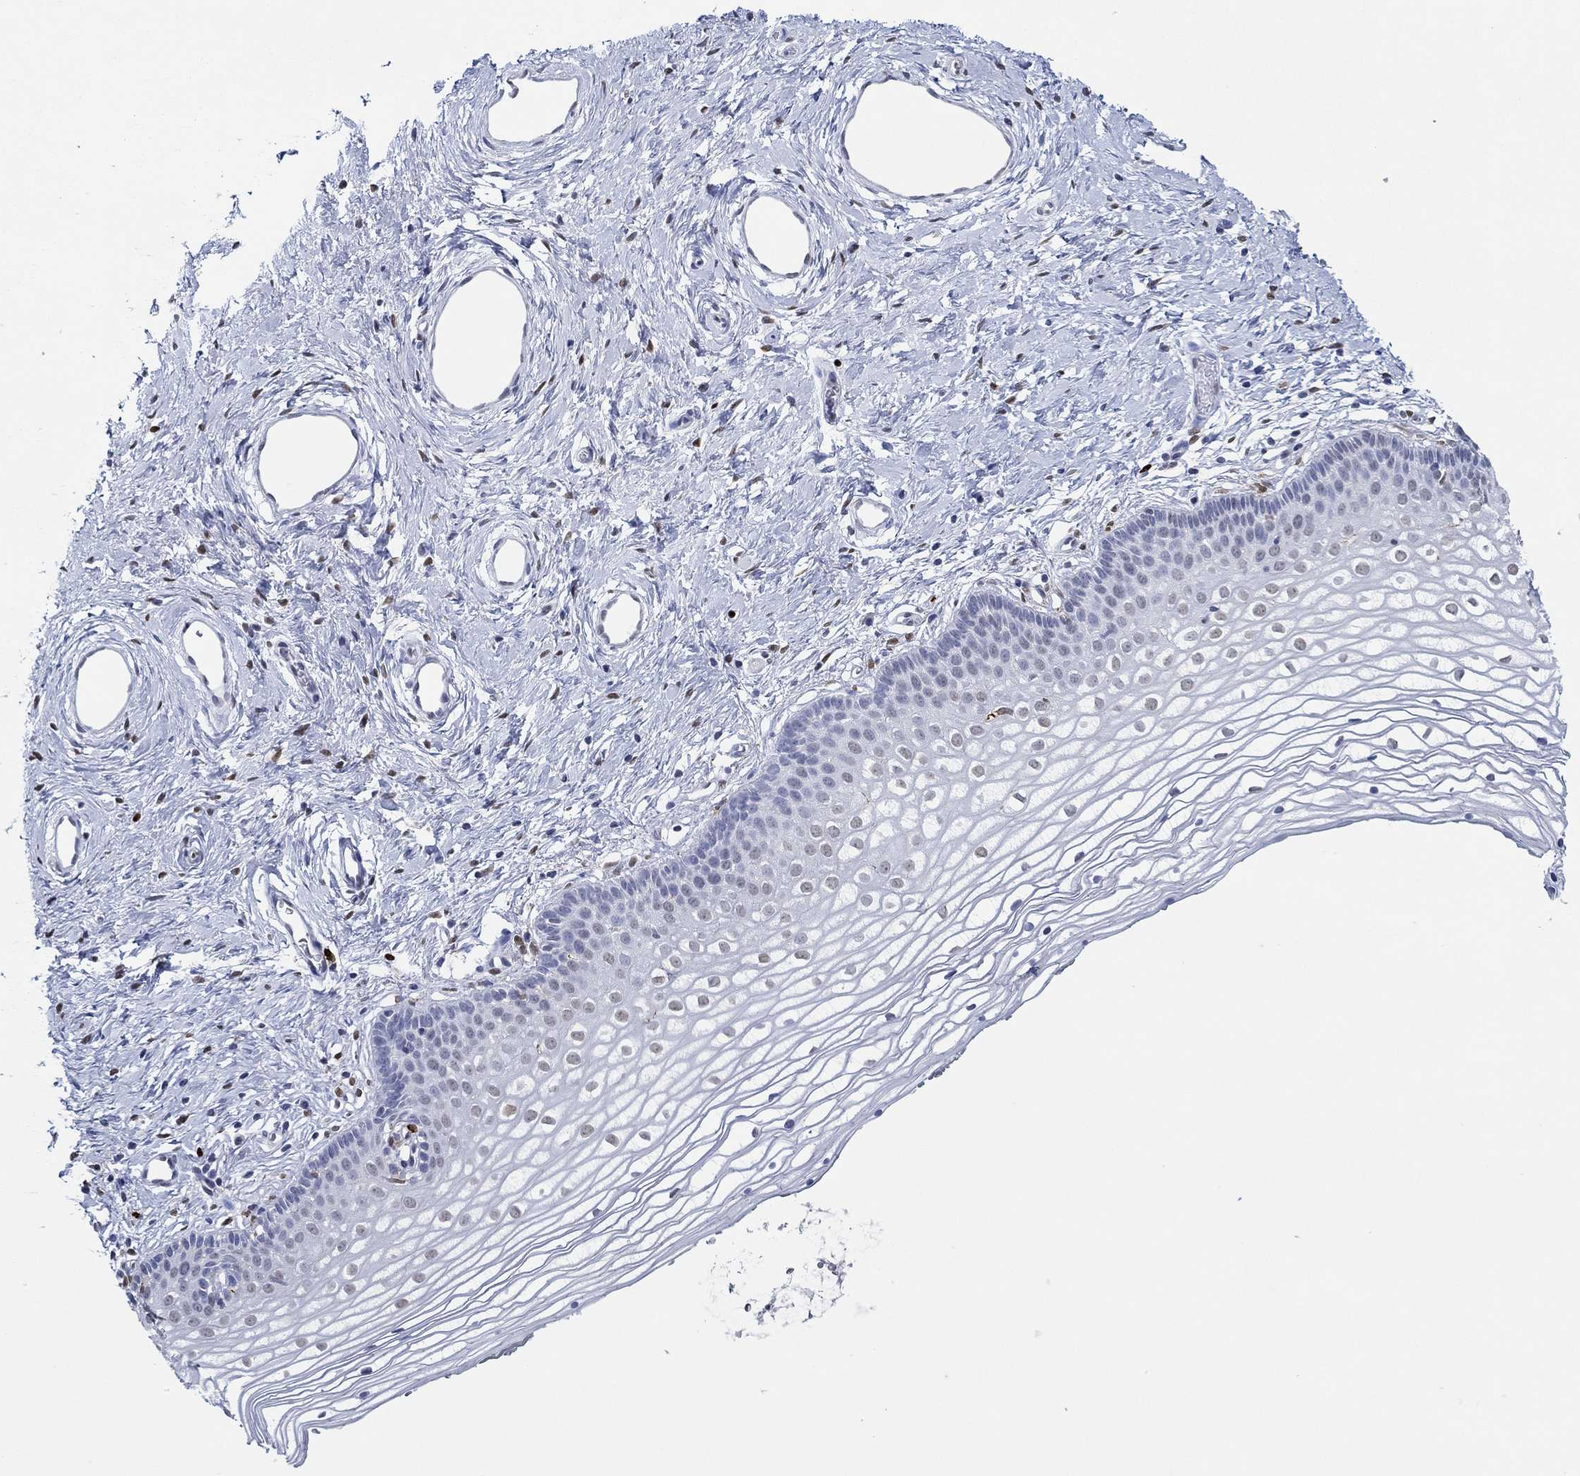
{"staining": {"intensity": "negative", "quantity": "none", "location": "none"}, "tissue": "vagina", "cell_type": "Squamous epithelial cells", "image_type": "normal", "snomed": [{"axis": "morphology", "description": "Normal tissue, NOS"}, {"axis": "topography", "description": "Vagina"}], "caption": "DAB (3,3'-diaminobenzidine) immunohistochemical staining of benign vagina demonstrates no significant staining in squamous epithelial cells. The staining is performed using DAB (3,3'-diaminobenzidine) brown chromogen with nuclei counter-stained in using hematoxylin.", "gene": "GATA2", "patient": {"sex": "female", "age": 36}}